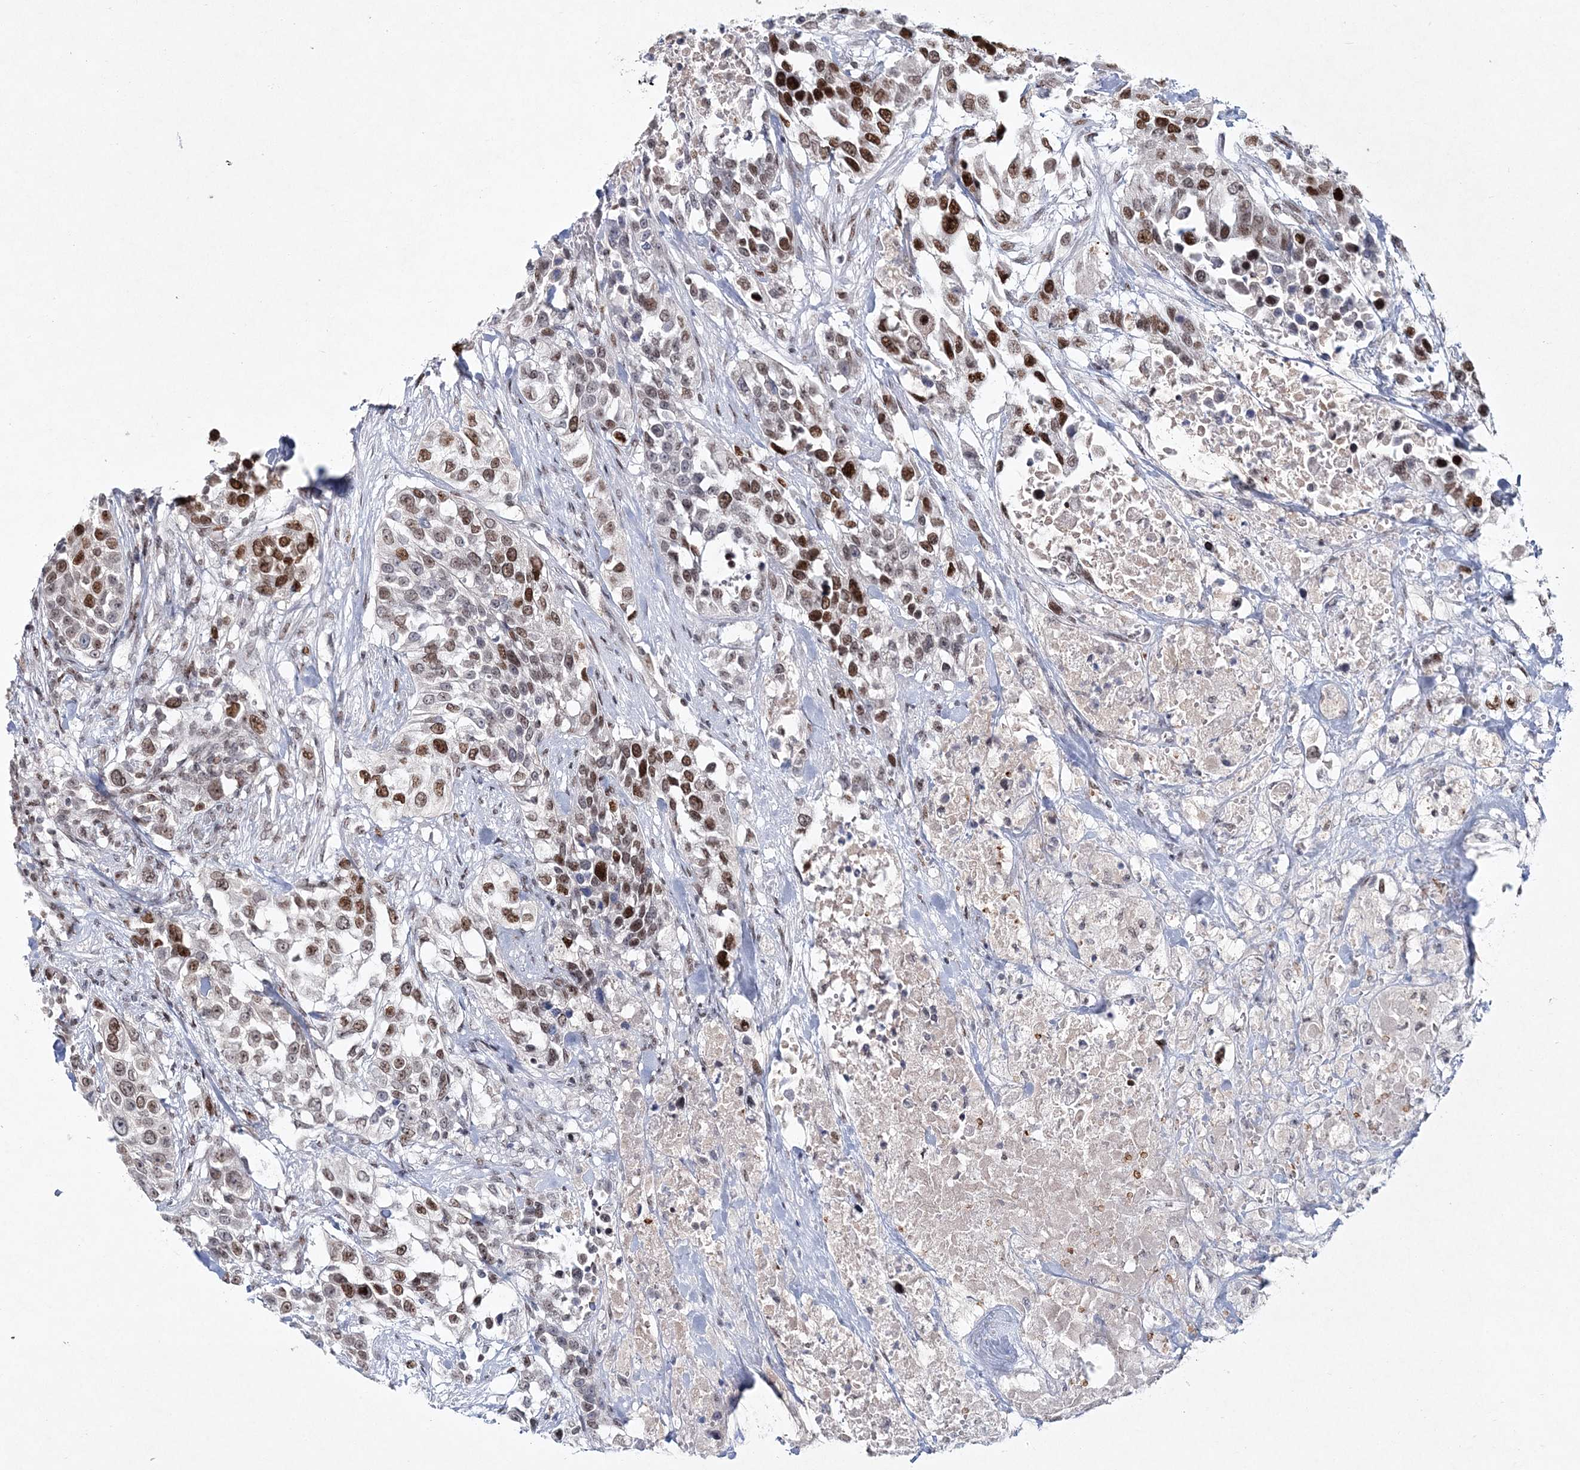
{"staining": {"intensity": "strong", "quantity": ">75%", "location": "nuclear"}, "tissue": "urothelial cancer", "cell_type": "Tumor cells", "image_type": "cancer", "snomed": [{"axis": "morphology", "description": "Urothelial carcinoma, High grade"}, {"axis": "topography", "description": "Urinary bladder"}], "caption": "Urothelial cancer was stained to show a protein in brown. There is high levels of strong nuclear expression in approximately >75% of tumor cells.", "gene": "LRRFIP2", "patient": {"sex": "female", "age": 80}}